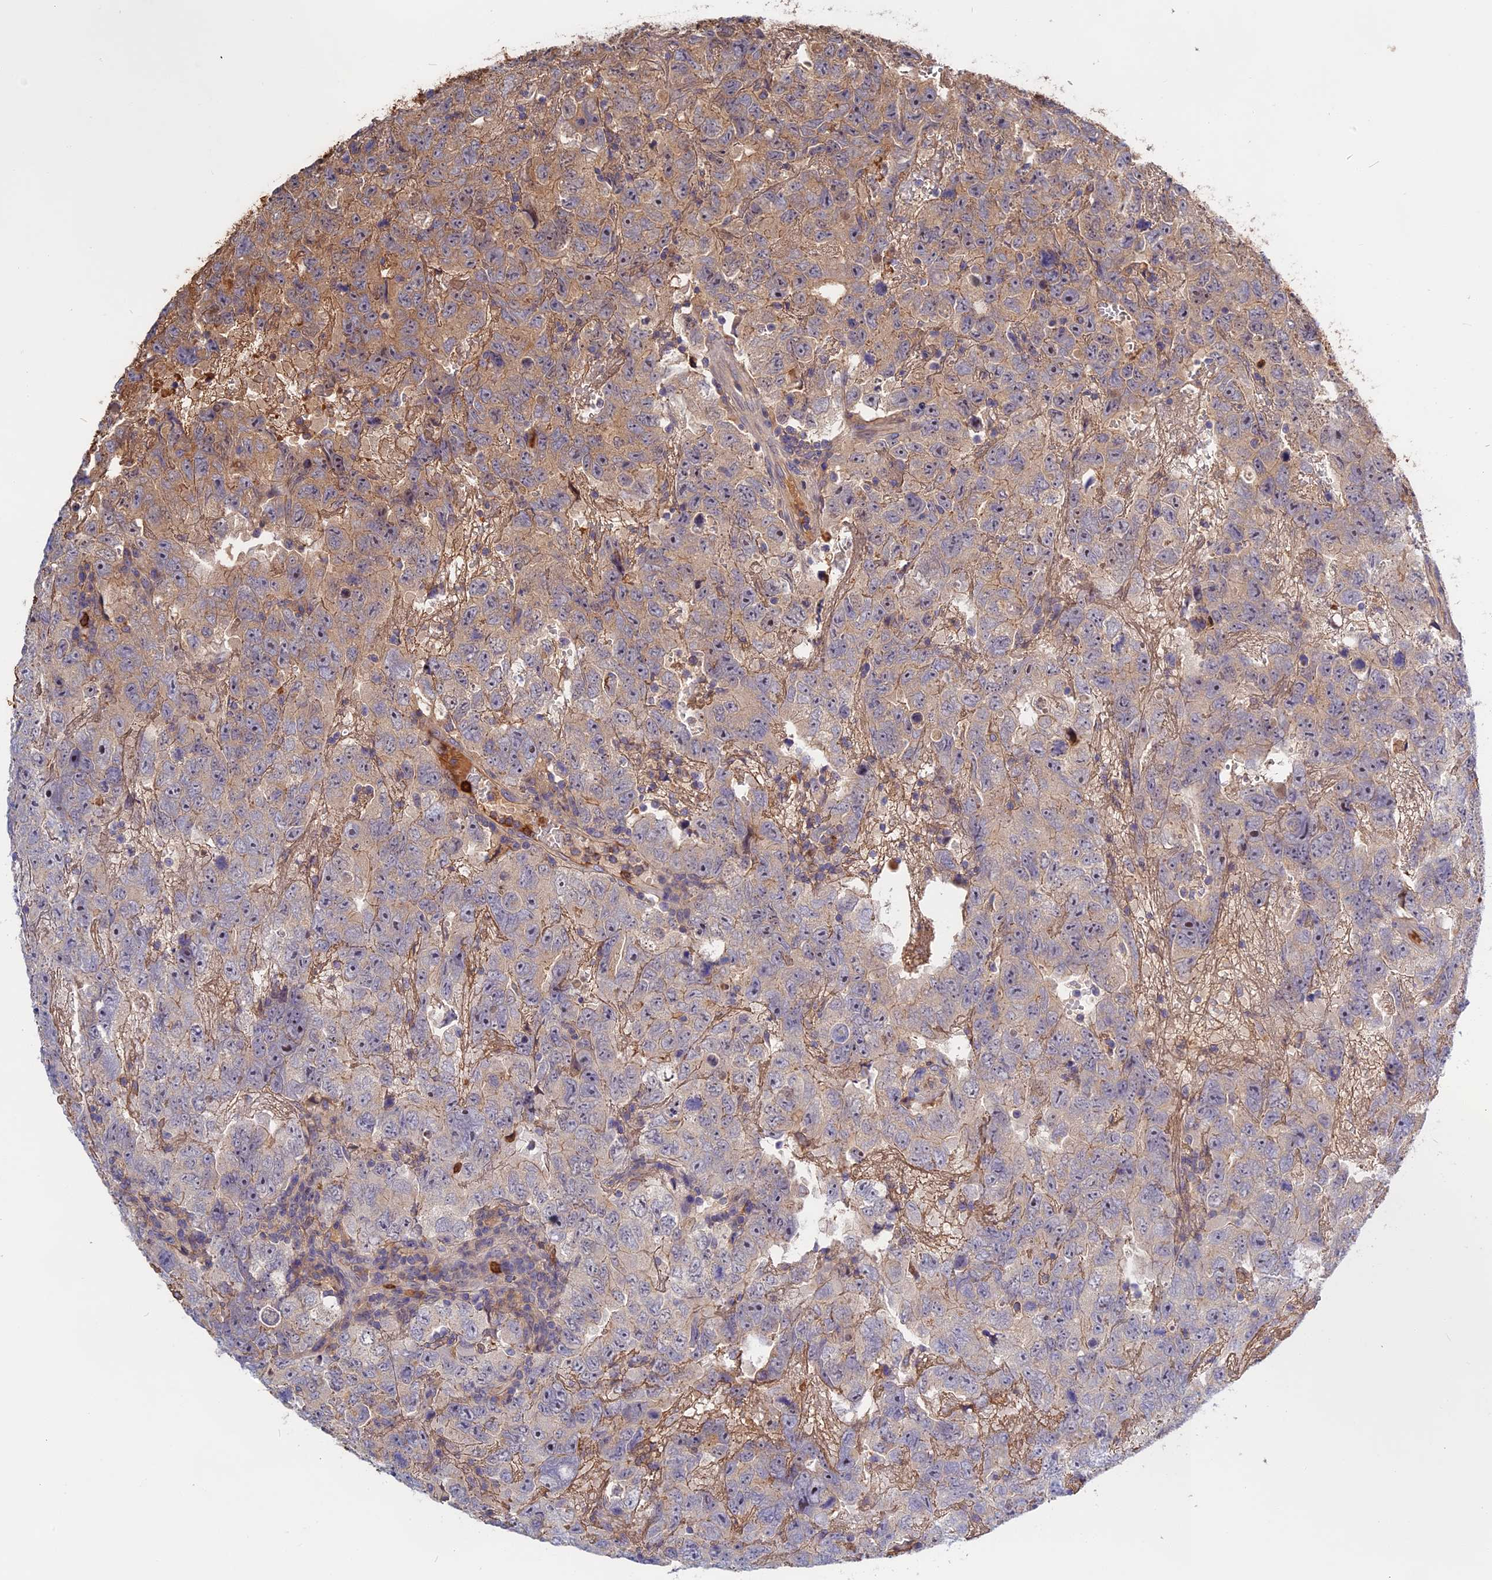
{"staining": {"intensity": "weak", "quantity": "25%-75%", "location": "cytoplasmic/membranous"}, "tissue": "testis cancer", "cell_type": "Tumor cells", "image_type": "cancer", "snomed": [{"axis": "morphology", "description": "Carcinoma, Embryonal, NOS"}, {"axis": "topography", "description": "Testis"}], "caption": "This photomicrograph reveals IHC staining of testis embryonal carcinoma, with low weak cytoplasmic/membranous expression in about 25%-75% of tumor cells.", "gene": "ADGRD1", "patient": {"sex": "male", "age": 45}}